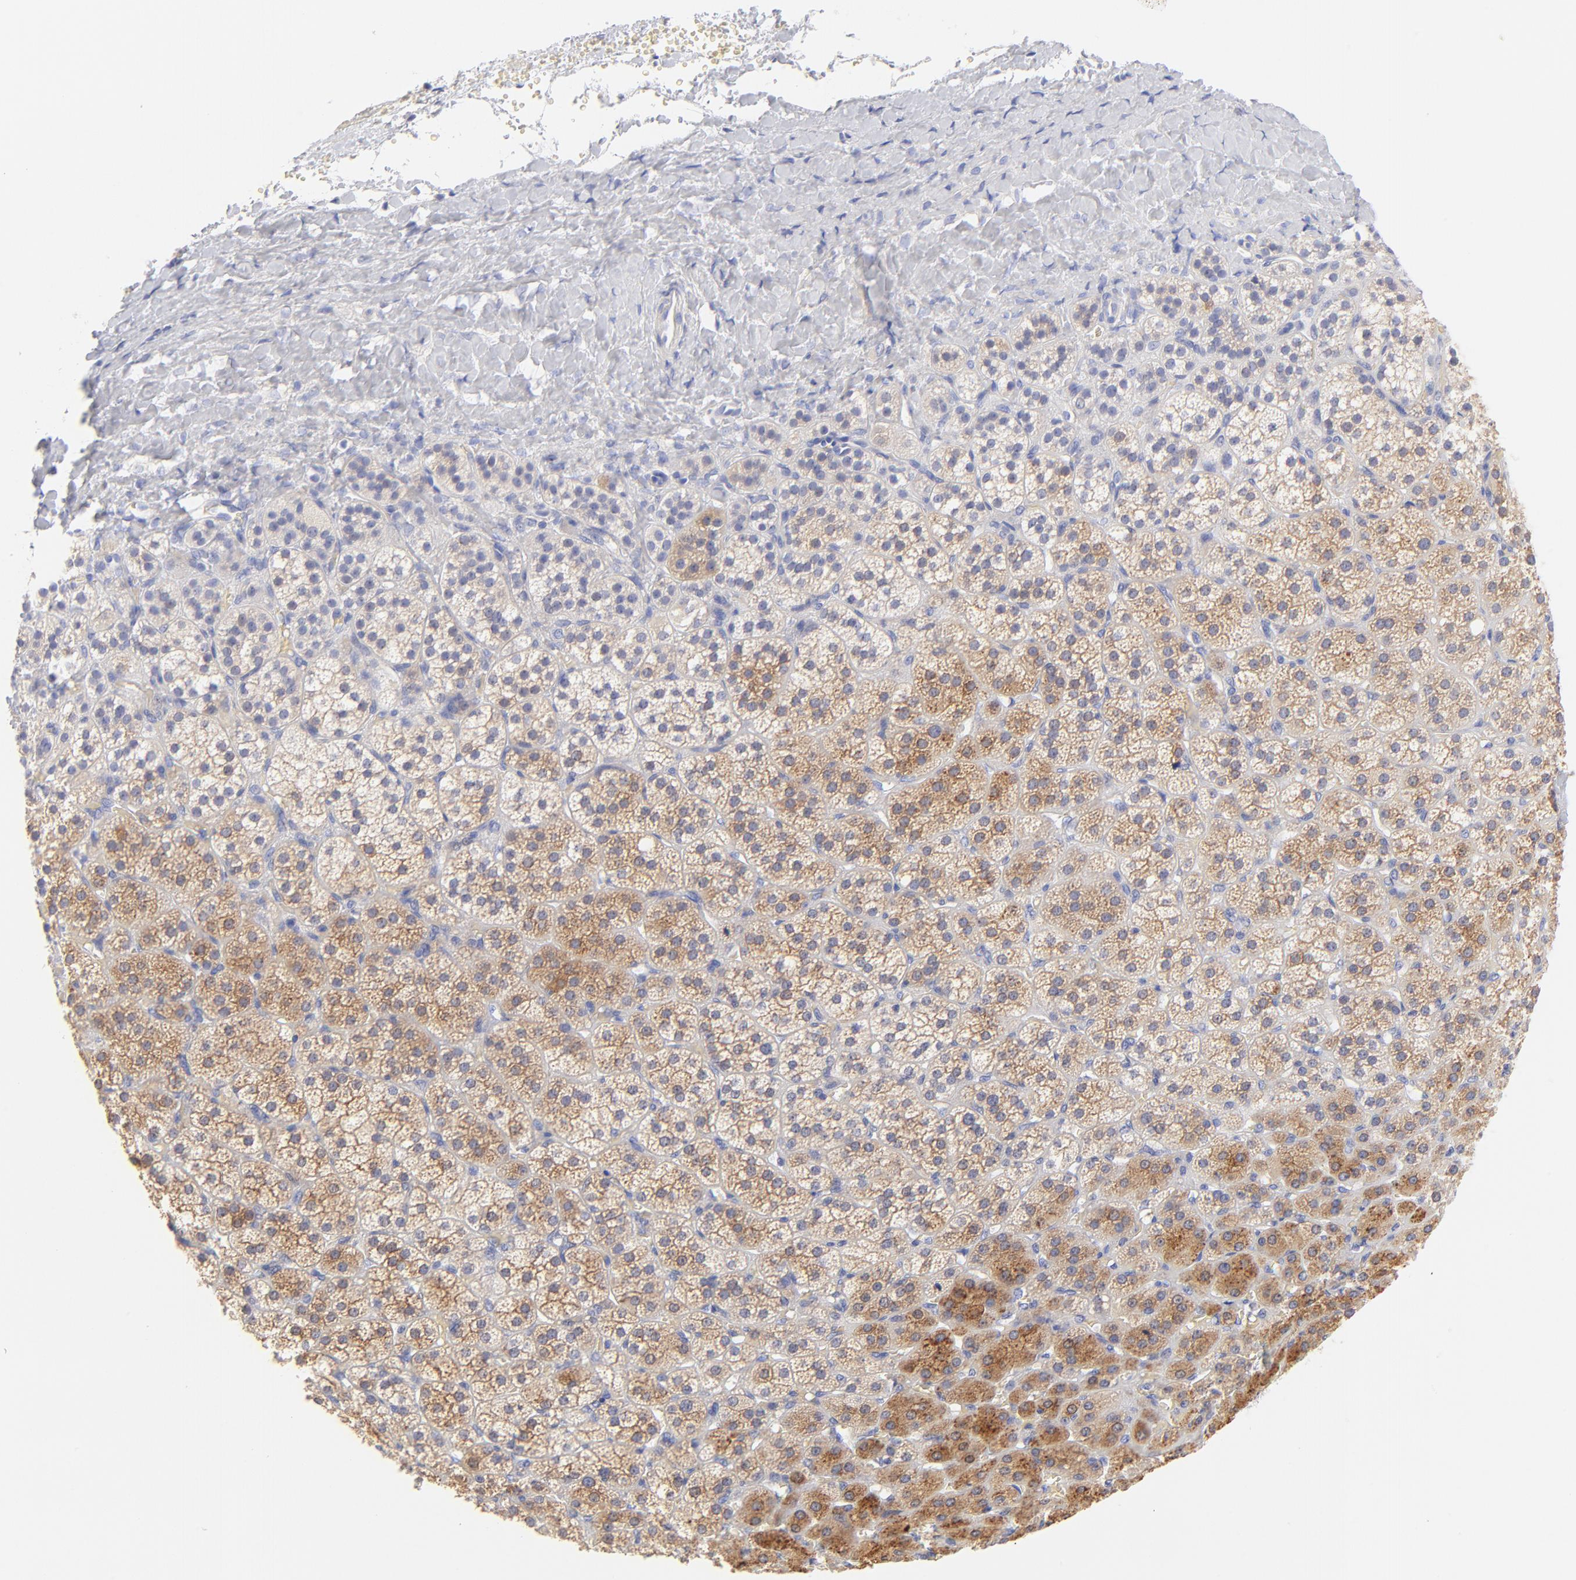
{"staining": {"intensity": "moderate", "quantity": "25%-75%", "location": "cytoplasmic/membranous"}, "tissue": "adrenal gland", "cell_type": "Glandular cells", "image_type": "normal", "snomed": [{"axis": "morphology", "description": "Normal tissue, NOS"}, {"axis": "topography", "description": "Adrenal gland"}], "caption": "About 25%-75% of glandular cells in benign adrenal gland reveal moderate cytoplasmic/membranous protein staining as visualized by brown immunohistochemical staining.", "gene": "EBP", "patient": {"sex": "female", "age": 71}}